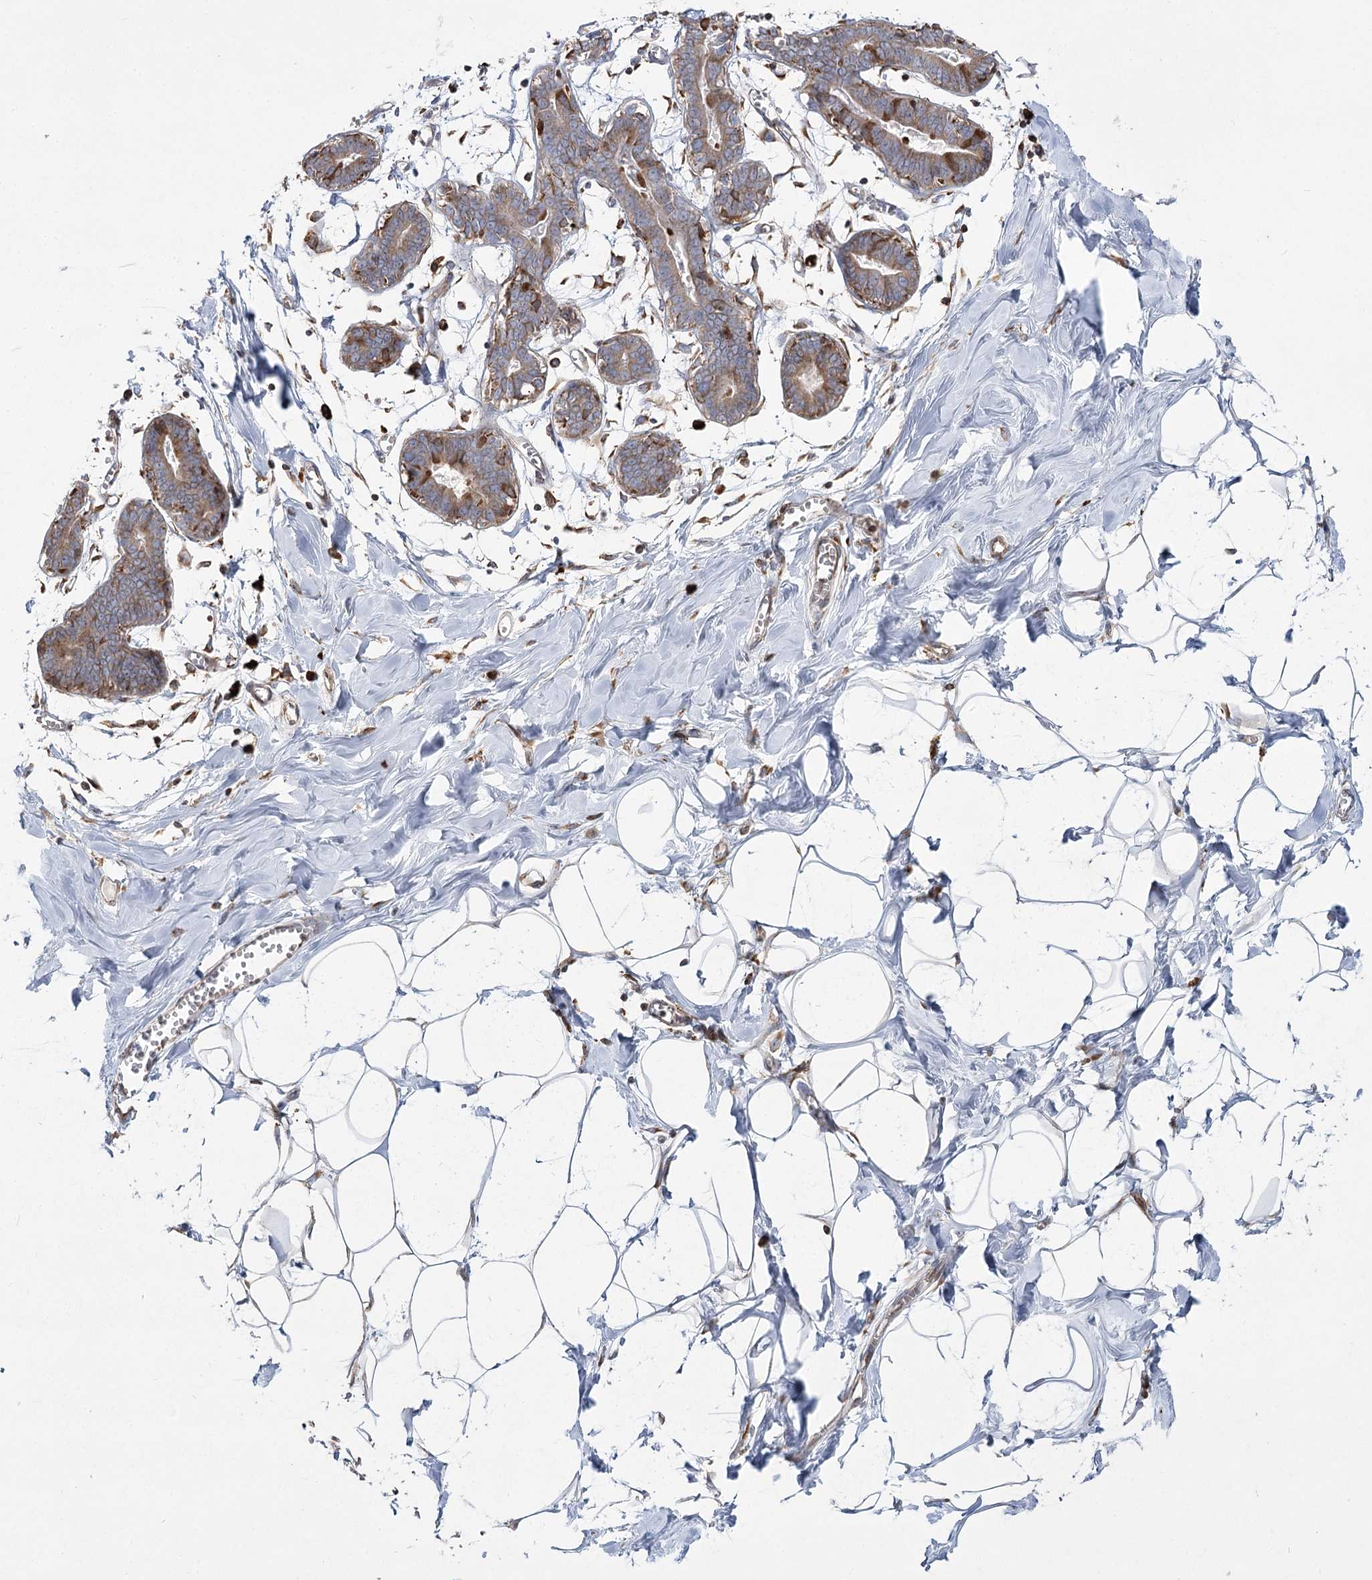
{"staining": {"intensity": "negative", "quantity": "none", "location": "none"}, "tissue": "breast", "cell_type": "Adipocytes", "image_type": "normal", "snomed": [{"axis": "morphology", "description": "Normal tissue, NOS"}, {"axis": "topography", "description": "Breast"}], "caption": "Immunohistochemistry of benign breast displays no positivity in adipocytes.", "gene": "NHLRC2", "patient": {"sex": "female", "age": 27}}